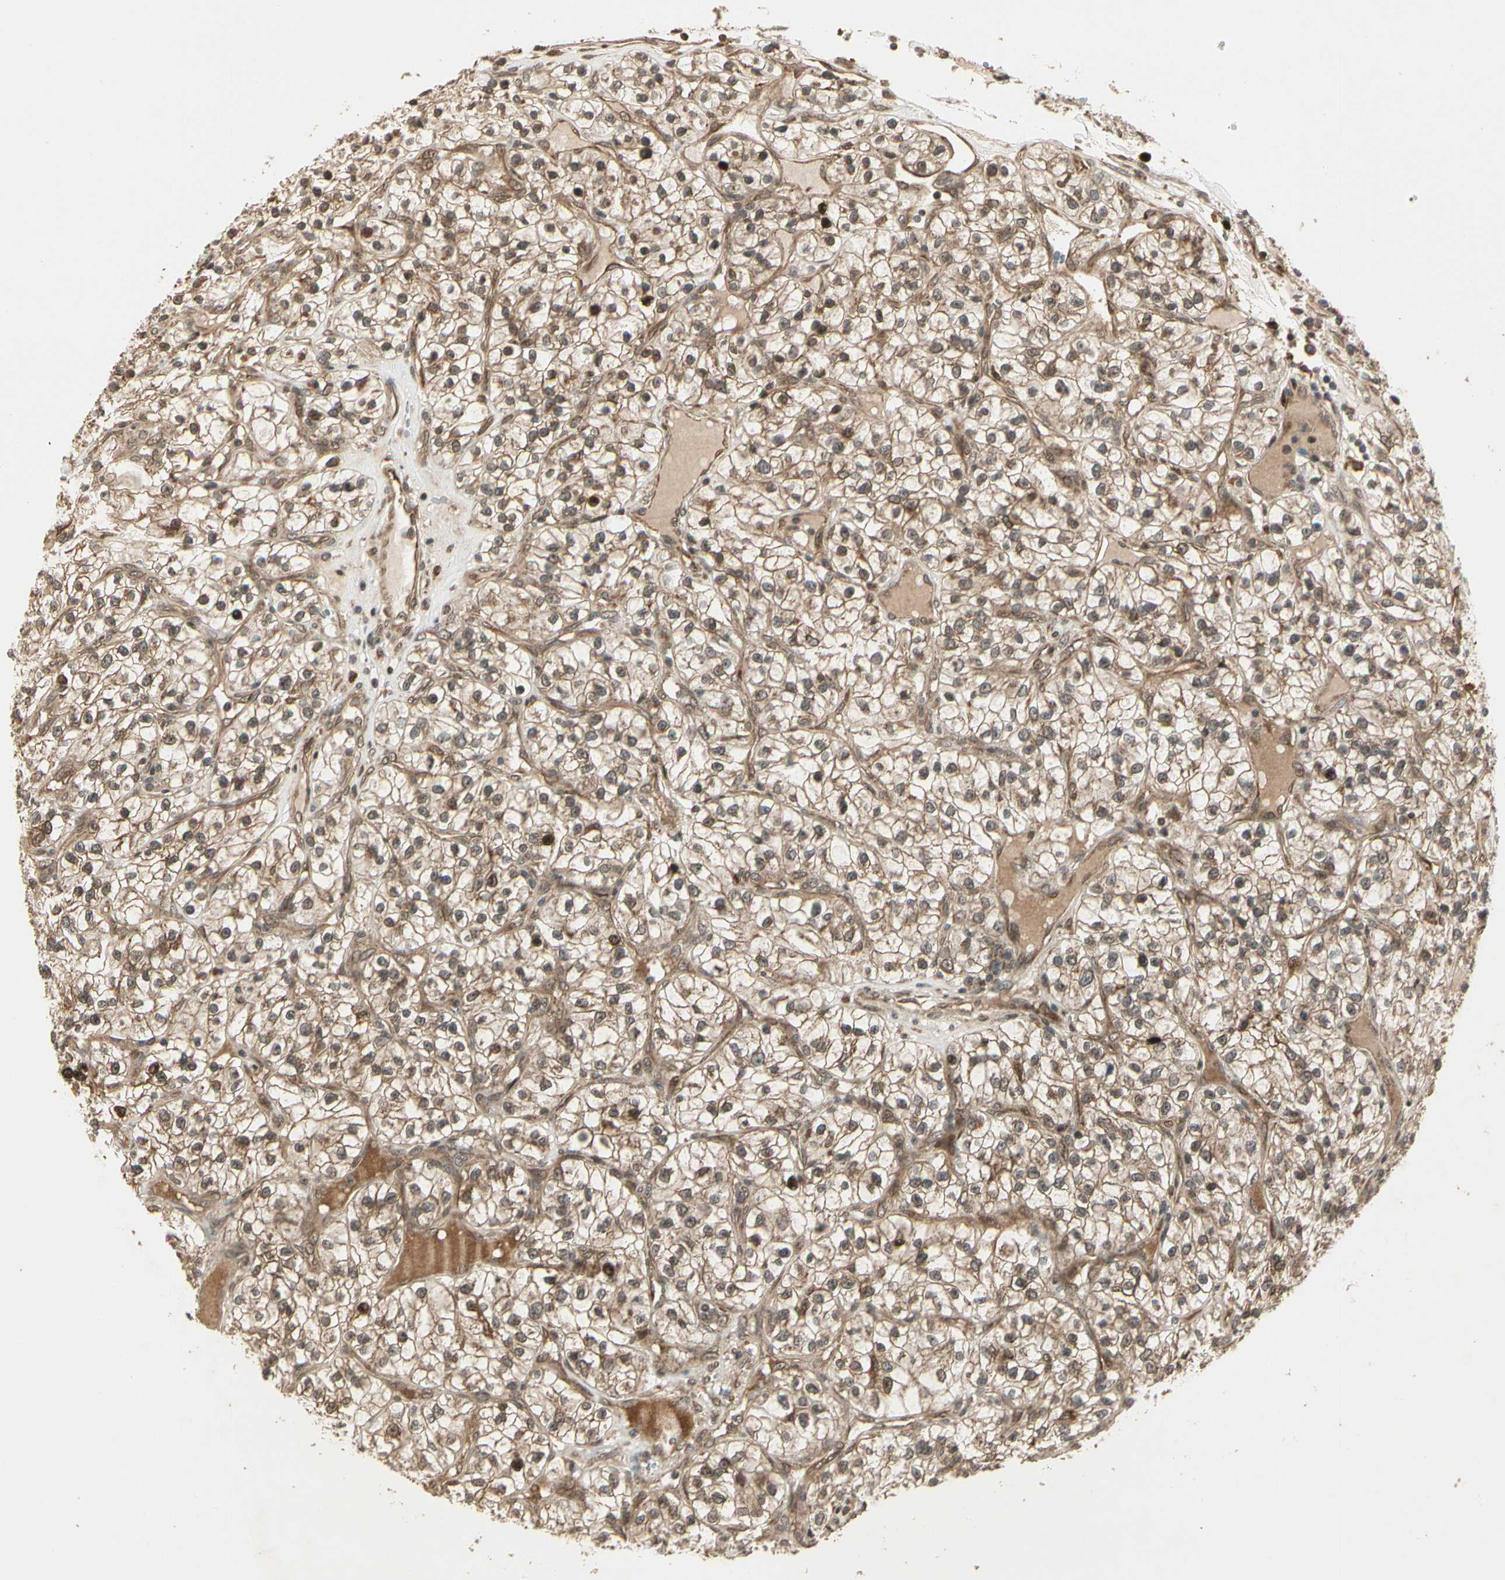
{"staining": {"intensity": "moderate", "quantity": ">75%", "location": "cytoplasmic/membranous"}, "tissue": "renal cancer", "cell_type": "Tumor cells", "image_type": "cancer", "snomed": [{"axis": "morphology", "description": "Adenocarcinoma, NOS"}, {"axis": "topography", "description": "Kidney"}], "caption": "Renal cancer stained with a brown dye shows moderate cytoplasmic/membranous positive staining in approximately >75% of tumor cells.", "gene": "GLUL", "patient": {"sex": "female", "age": 57}}